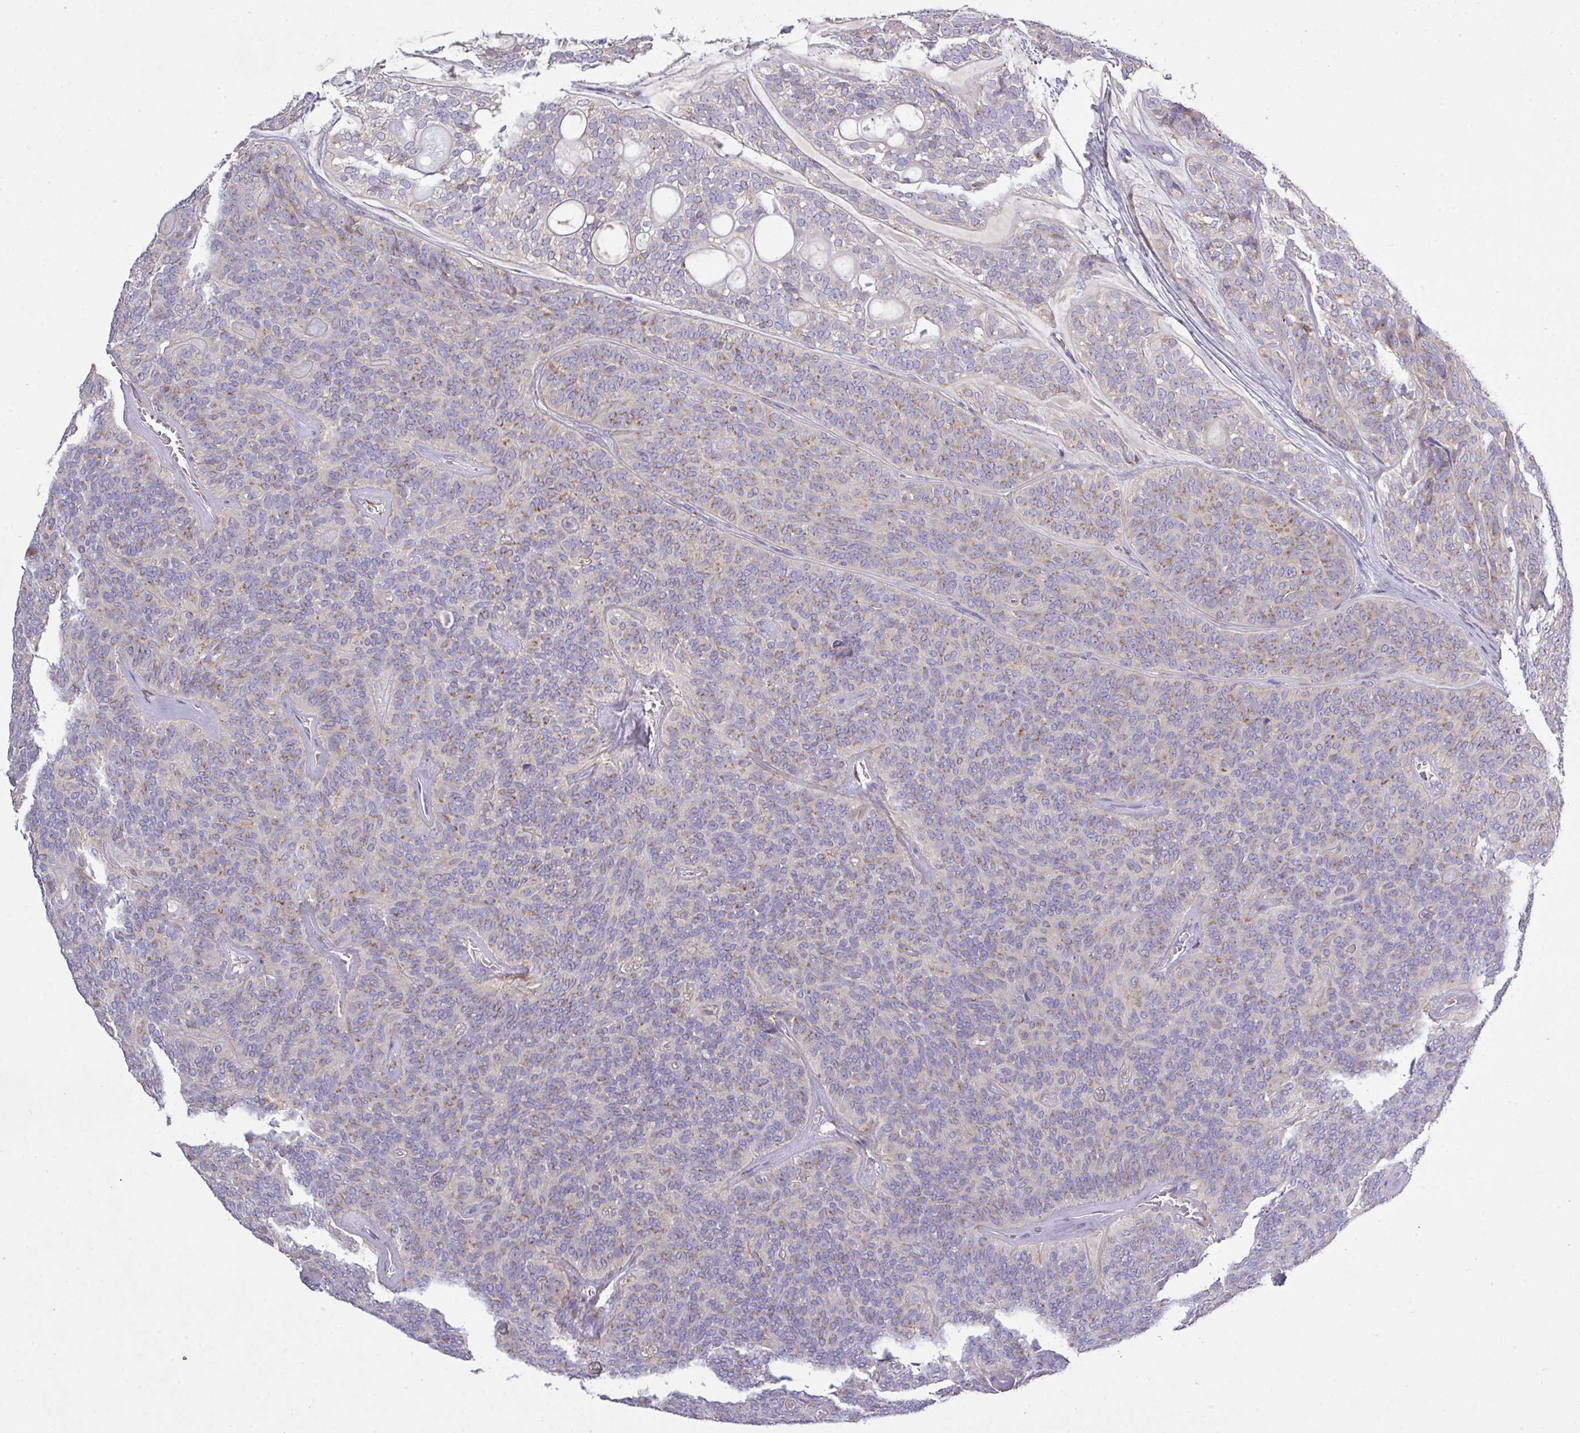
{"staining": {"intensity": "moderate", "quantity": "<25%", "location": "cytoplasmic/membranous"}, "tissue": "head and neck cancer", "cell_type": "Tumor cells", "image_type": "cancer", "snomed": [{"axis": "morphology", "description": "Adenocarcinoma, NOS"}, {"axis": "topography", "description": "Head-Neck"}], "caption": "Head and neck cancer (adenocarcinoma) stained with a protein marker demonstrates moderate staining in tumor cells.", "gene": "VTI1A", "patient": {"sex": "male", "age": 66}}